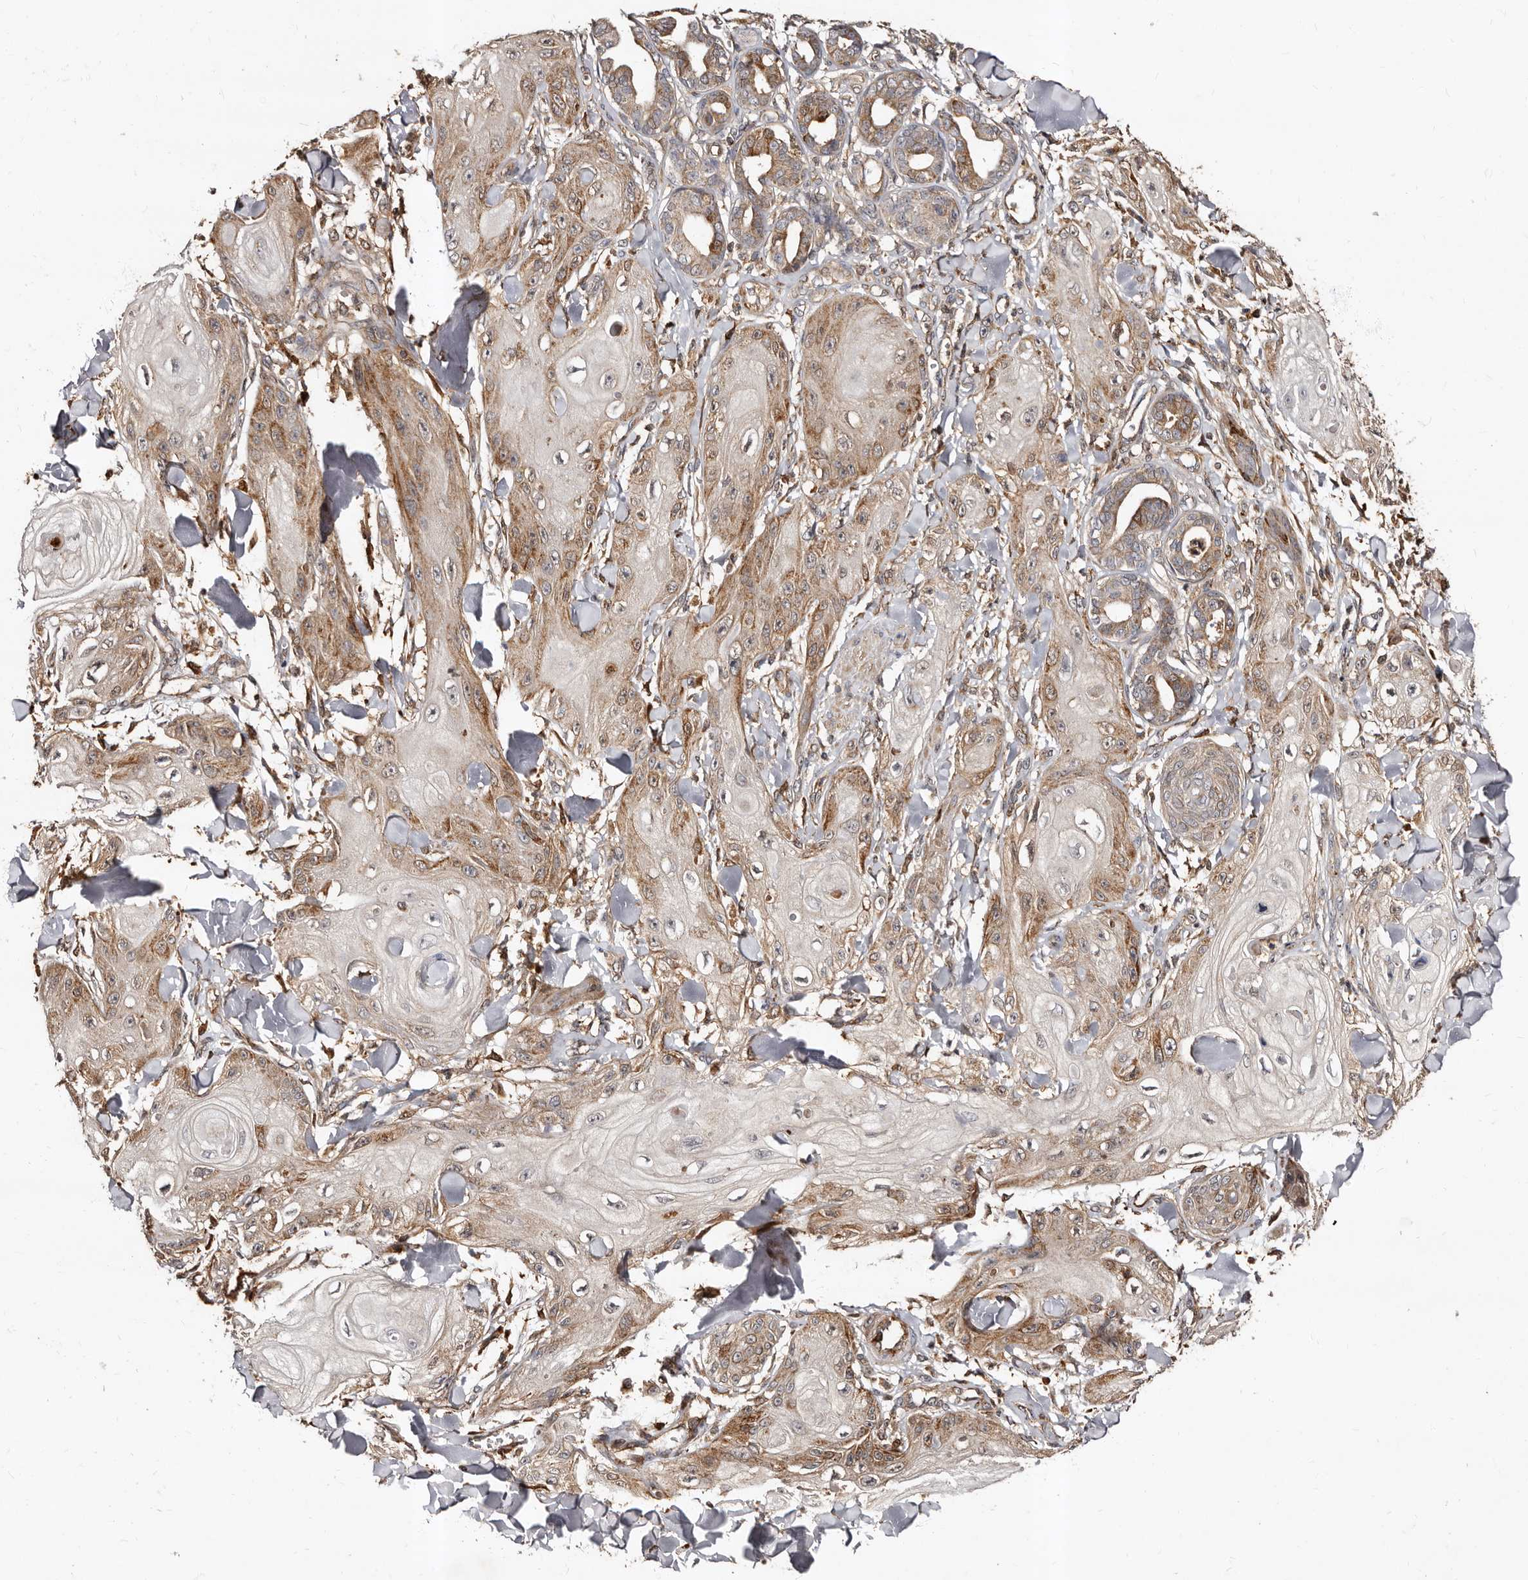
{"staining": {"intensity": "moderate", "quantity": "<25%", "location": "cytoplasmic/membranous"}, "tissue": "skin cancer", "cell_type": "Tumor cells", "image_type": "cancer", "snomed": [{"axis": "morphology", "description": "Squamous cell carcinoma, NOS"}, {"axis": "topography", "description": "Skin"}], "caption": "IHC photomicrograph of squamous cell carcinoma (skin) stained for a protein (brown), which demonstrates low levels of moderate cytoplasmic/membranous expression in approximately <25% of tumor cells.", "gene": "BAX", "patient": {"sex": "male", "age": 74}}